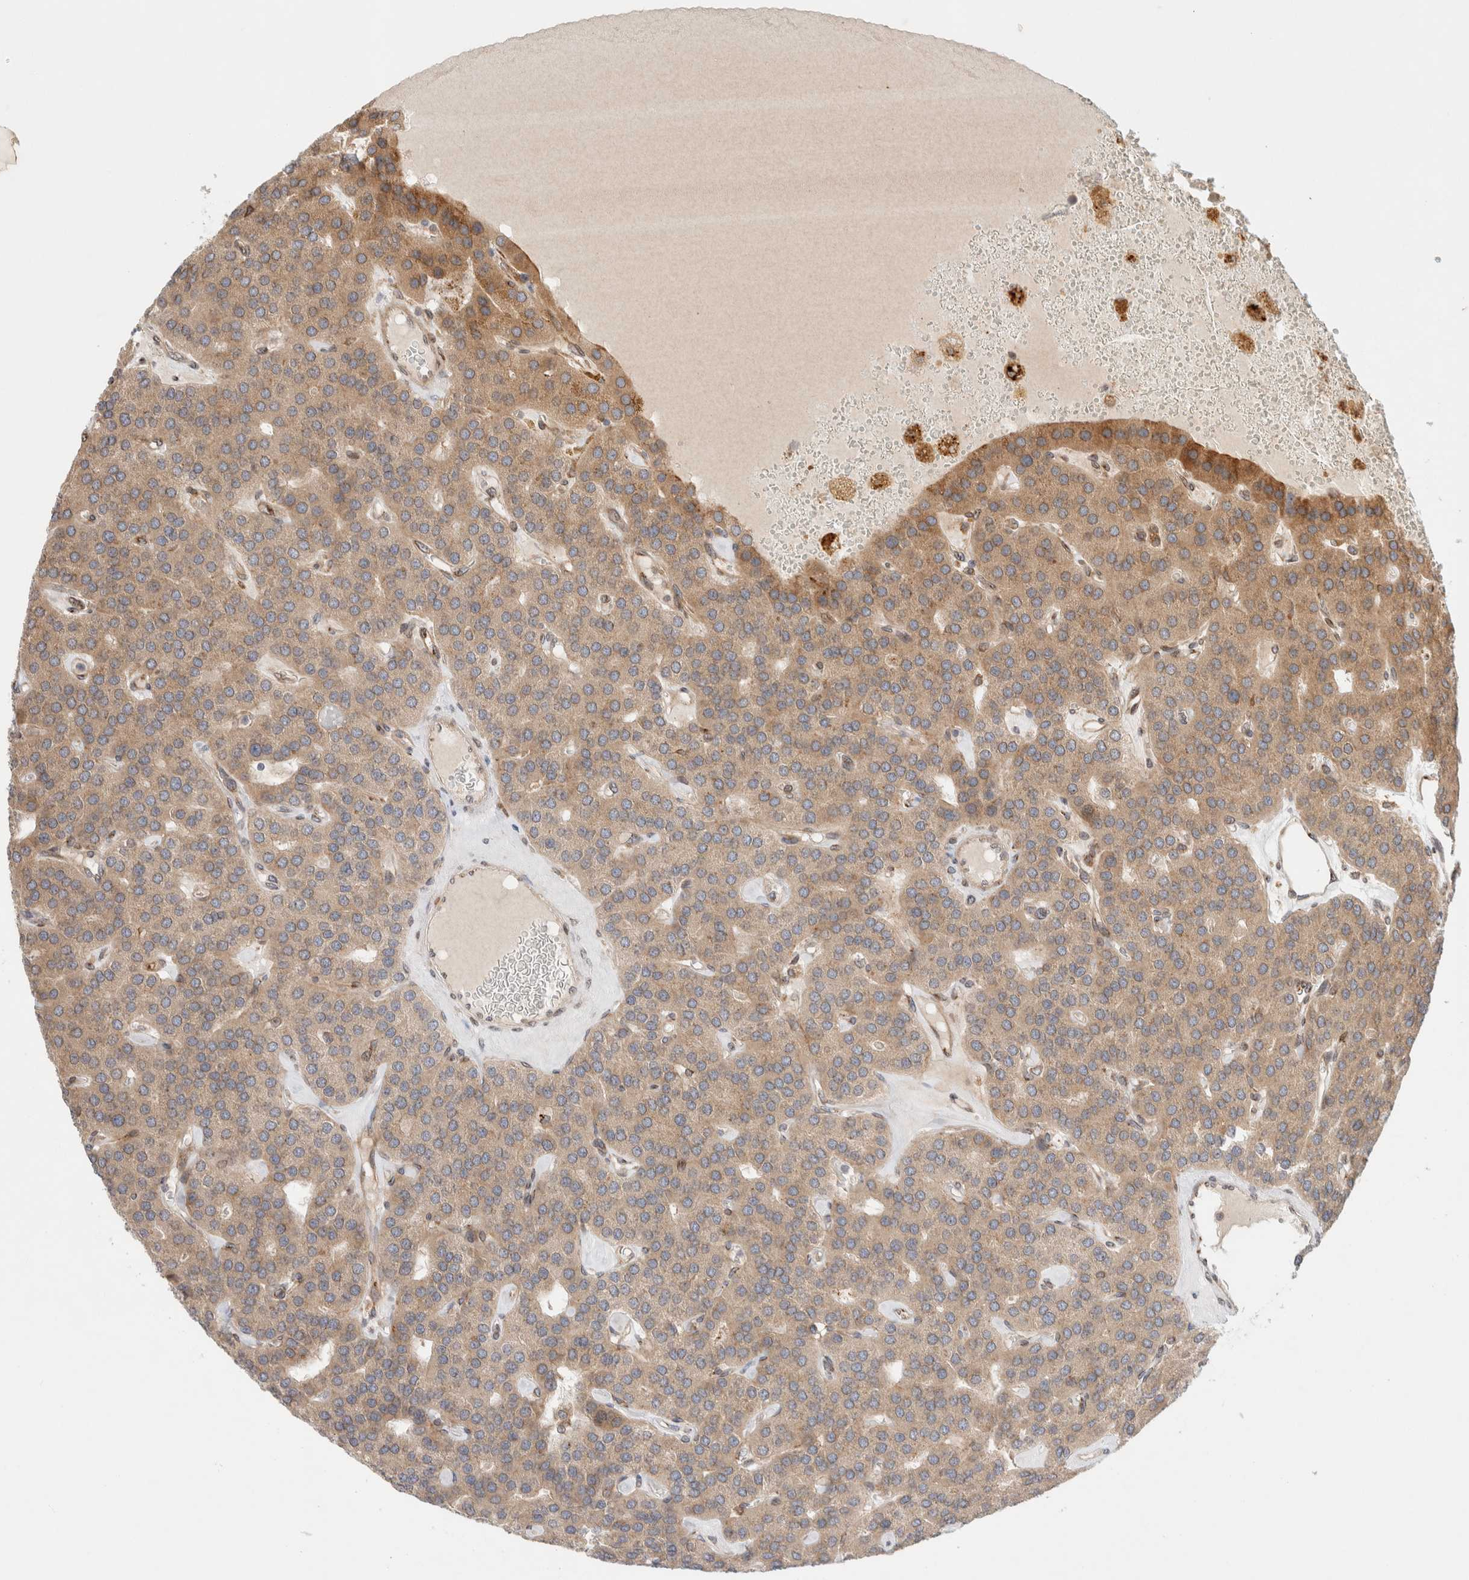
{"staining": {"intensity": "weak", "quantity": ">75%", "location": "cytoplasmic/membranous"}, "tissue": "parathyroid gland", "cell_type": "Glandular cells", "image_type": "normal", "snomed": [{"axis": "morphology", "description": "Normal tissue, NOS"}, {"axis": "morphology", "description": "Adenoma, NOS"}, {"axis": "topography", "description": "Parathyroid gland"}], "caption": "Immunohistochemical staining of unremarkable parathyroid gland exhibits >75% levels of weak cytoplasmic/membranous protein expression in about >75% of glandular cells. (IHC, brightfield microscopy, high magnification).", "gene": "GCN1", "patient": {"sex": "female", "age": 86}}